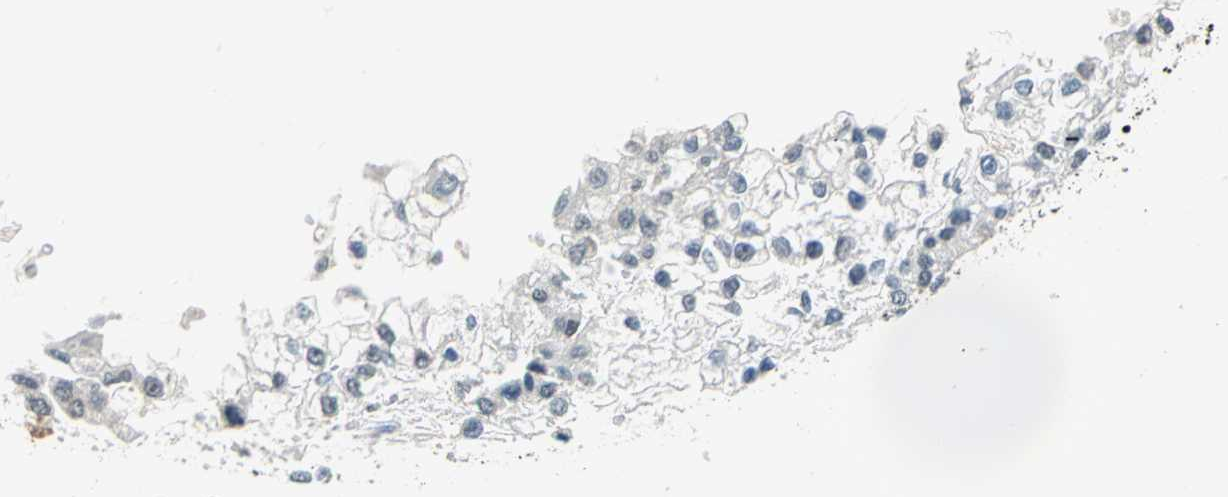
{"staining": {"intensity": "negative", "quantity": "none", "location": "none"}, "tissue": "liver cancer", "cell_type": "Tumor cells", "image_type": "cancer", "snomed": [{"axis": "morphology", "description": "Carcinoma, Hepatocellular, NOS"}, {"axis": "topography", "description": "Liver"}], "caption": "This is an IHC photomicrograph of human liver hepatocellular carcinoma. There is no positivity in tumor cells.", "gene": "DDX5", "patient": {"sex": "female", "age": 66}}